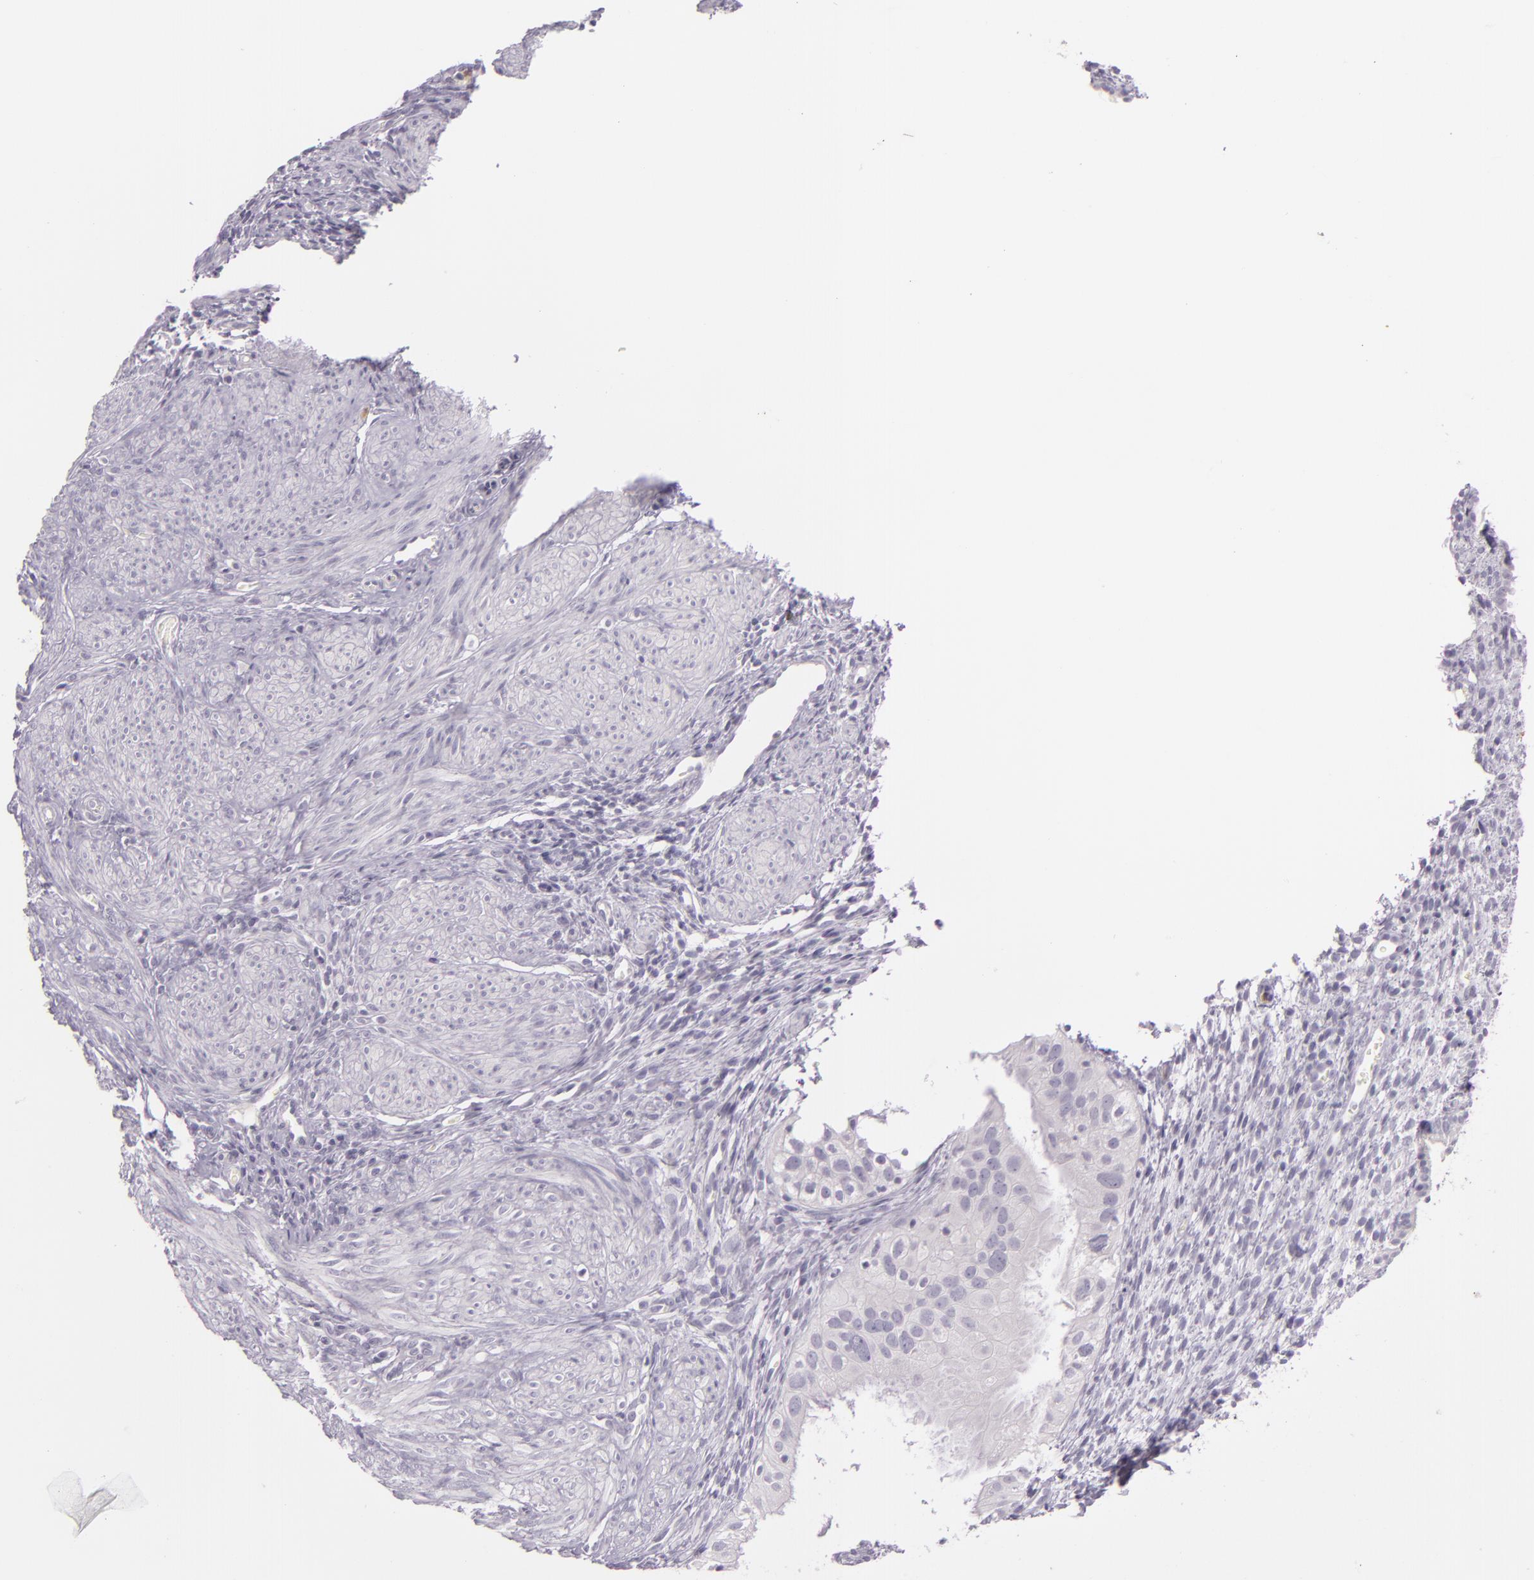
{"staining": {"intensity": "negative", "quantity": "none", "location": "none"}, "tissue": "endometrium", "cell_type": "Cells in endometrial stroma", "image_type": "normal", "snomed": [{"axis": "morphology", "description": "Normal tissue, NOS"}, {"axis": "topography", "description": "Endometrium"}], "caption": "A photomicrograph of endometrium stained for a protein shows no brown staining in cells in endometrial stroma.", "gene": "CBS", "patient": {"sex": "female", "age": 72}}